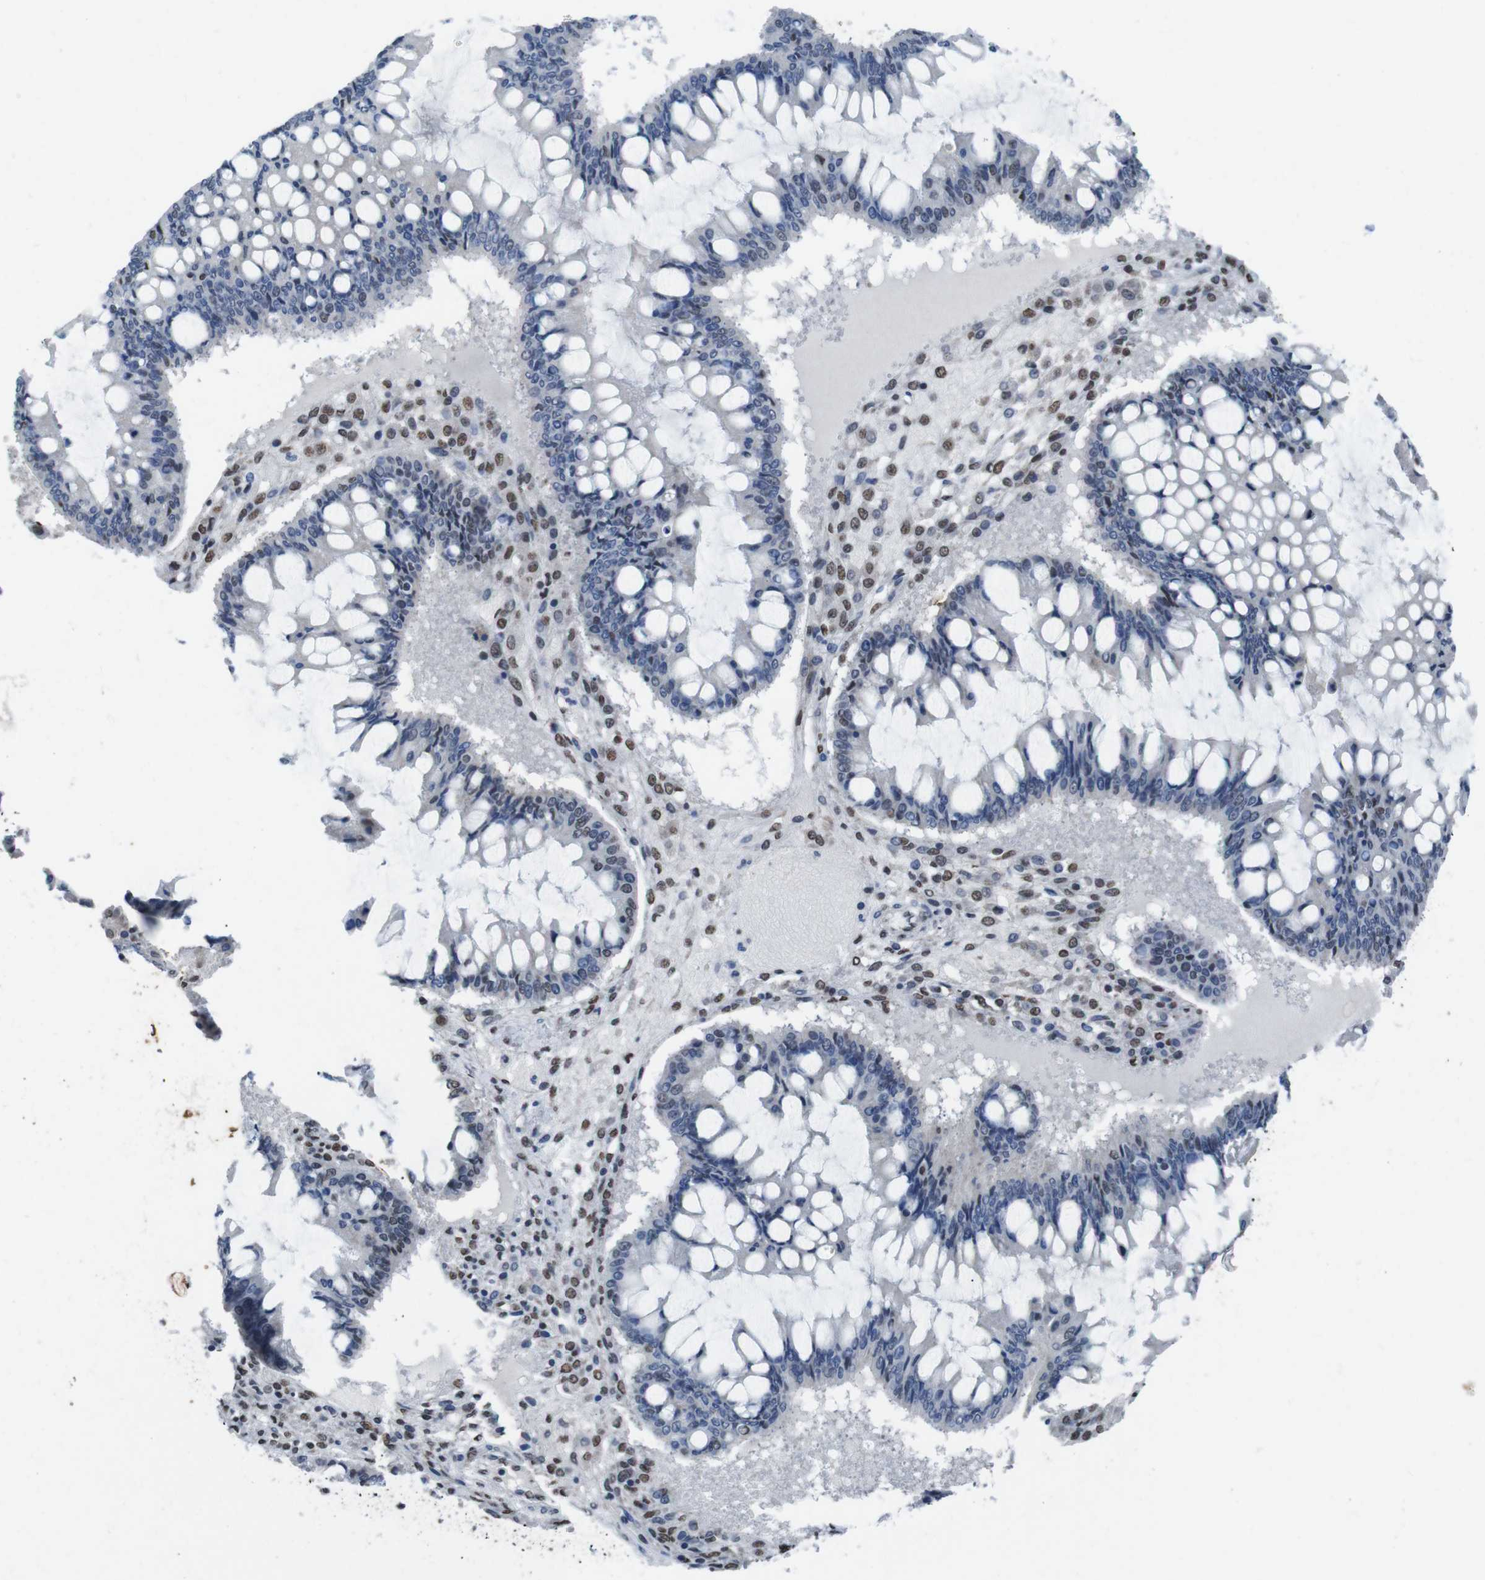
{"staining": {"intensity": "weak", "quantity": "<25%", "location": "nuclear"}, "tissue": "ovarian cancer", "cell_type": "Tumor cells", "image_type": "cancer", "snomed": [{"axis": "morphology", "description": "Cystadenocarcinoma, mucinous, NOS"}, {"axis": "topography", "description": "Ovary"}], "caption": "IHC of human mucinous cystadenocarcinoma (ovarian) shows no positivity in tumor cells.", "gene": "PIP4P2", "patient": {"sex": "female", "age": 73}}